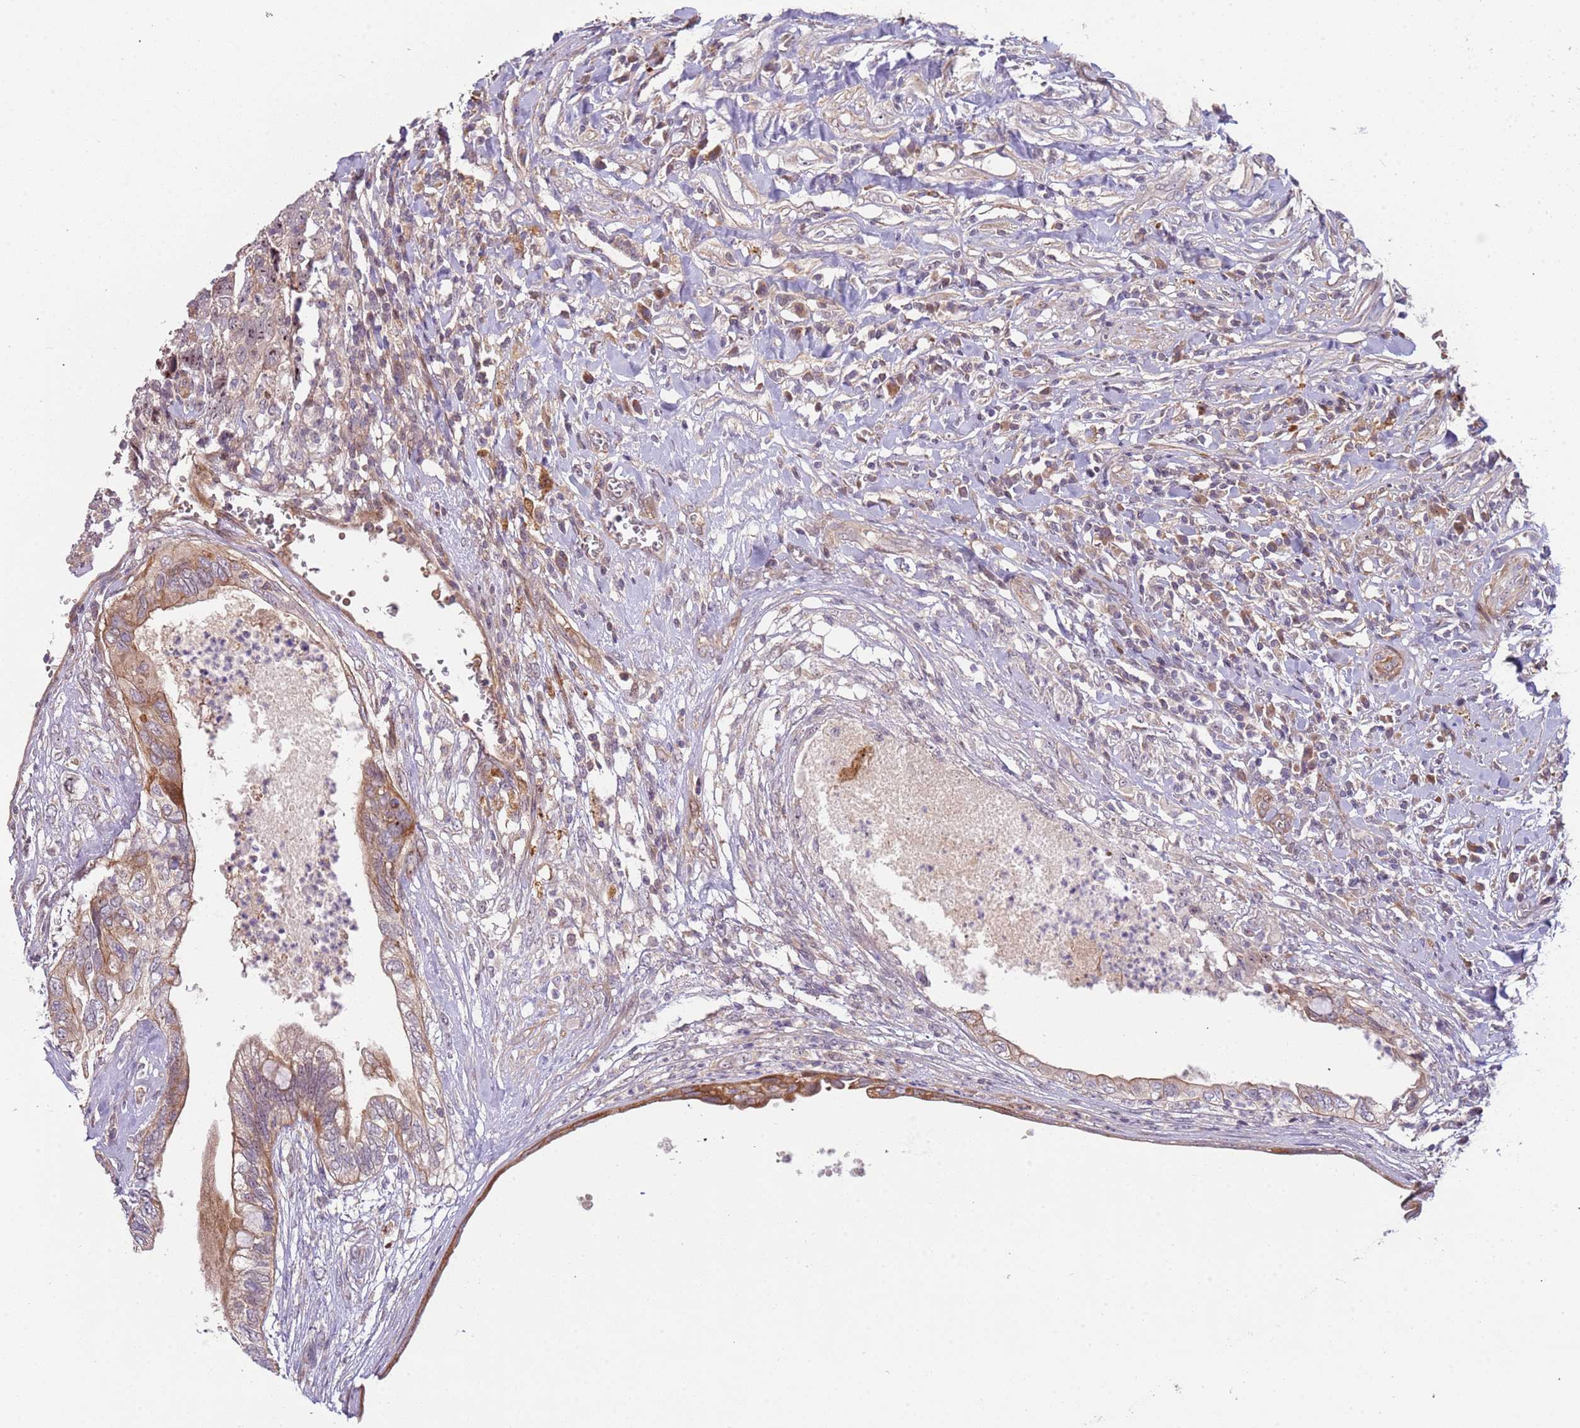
{"staining": {"intensity": "moderate", "quantity": ">75%", "location": "cytoplasmic/membranous"}, "tissue": "testis cancer", "cell_type": "Tumor cells", "image_type": "cancer", "snomed": [{"axis": "morphology", "description": "Seminoma, NOS"}, {"axis": "morphology", "description": "Carcinoma, Embryonal, NOS"}, {"axis": "topography", "description": "Testis"}], "caption": "Immunohistochemistry (IHC) image of human embryonal carcinoma (testis) stained for a protein (brown), which exhibits medium levels of moderate cytoplasmic/membranous expression in approximately >75% of tumor cells.", "gene": "TRAPPC6B", "patient": {"sex": "male", "age": 29}}